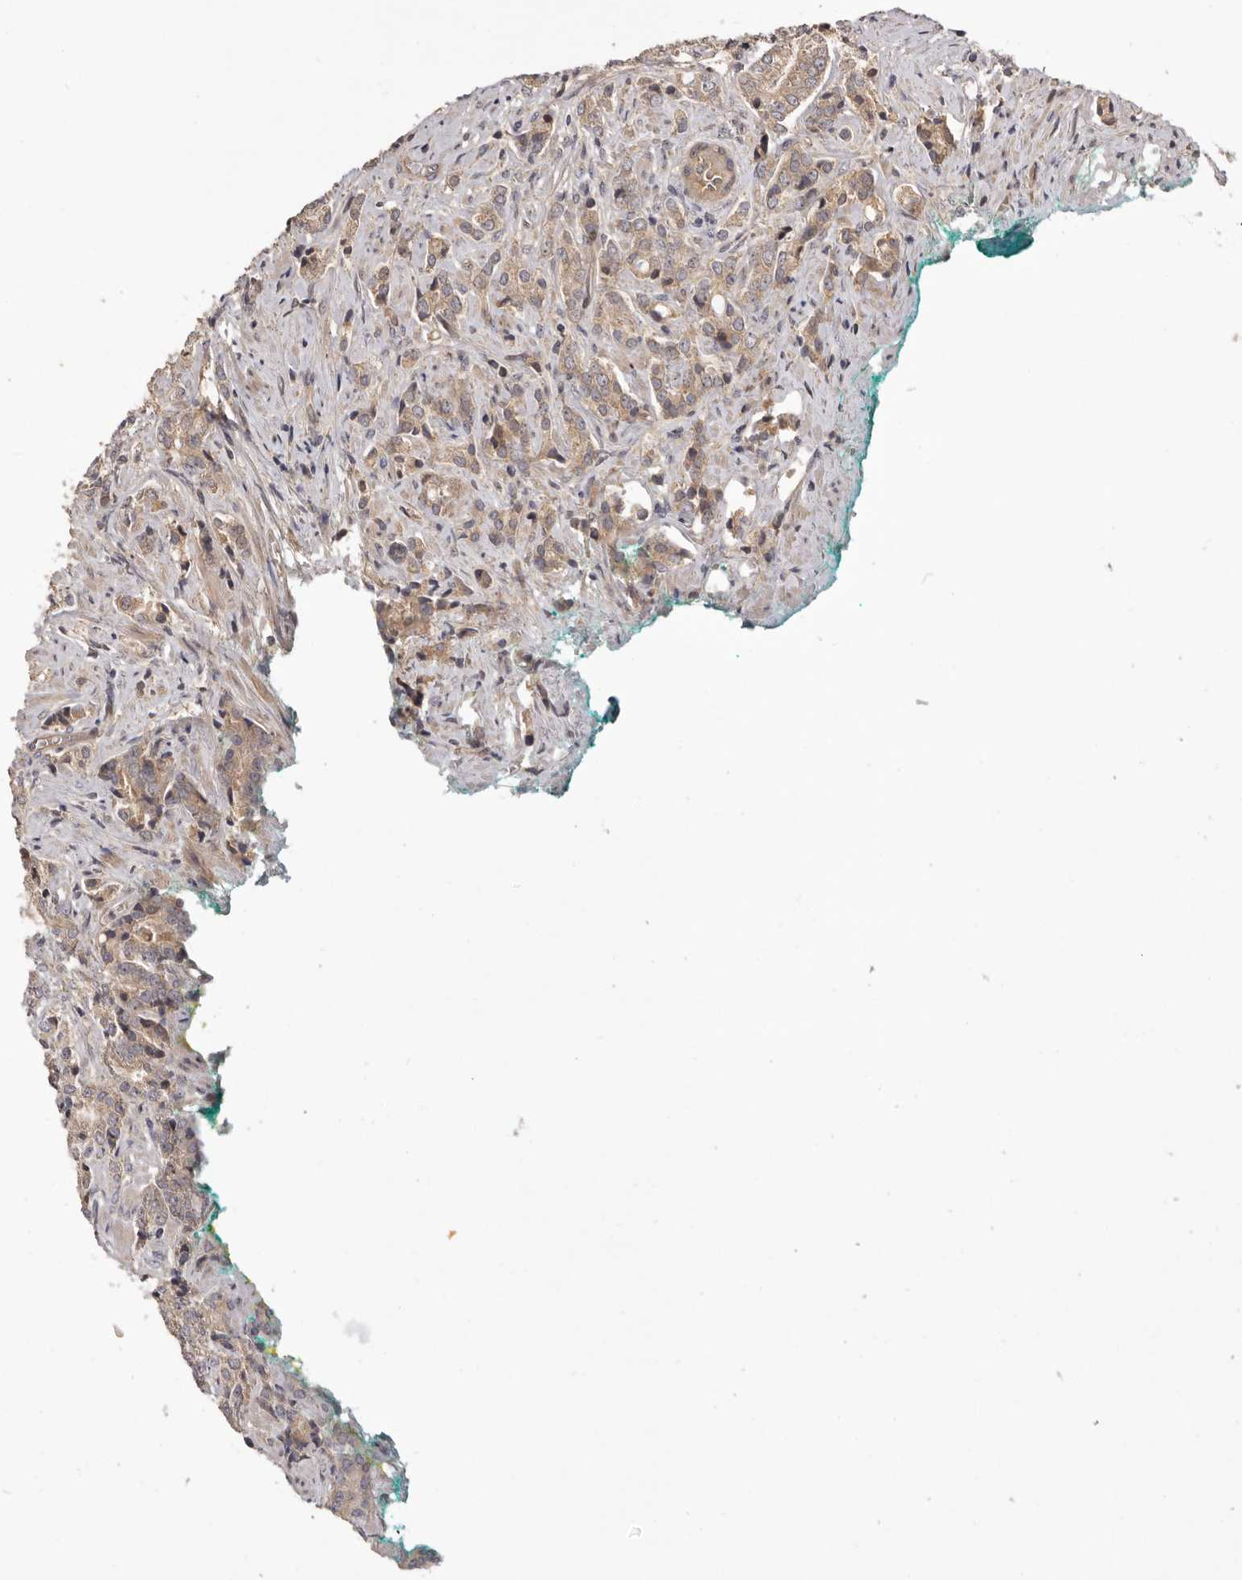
{"staining": {"intensity": "moderate", "quantity": ">75%", "location": "cytoplasmic/membranous"}, "tissue": "prostate cancer", "cell_type": "Tumor cells", "image_type": "cancer", "snomed": [{"axis": "morphology", "description": "Adenocarcinoma, High grade"}, {"axis": "topography", "description": "Prostate"}], "caption": "Protein analysis of prostate high-grade adenocarcinoma tissue shows moderate cytoplasmic/membranous positivity in approximately >75% of tumor cells. (Stains: DAB in brown, nuclei in blue, Microscopy: brightfield microscopy at high magnification).", "gene": "DOP1A", "patient": {"sex": "male", "age": 57}}